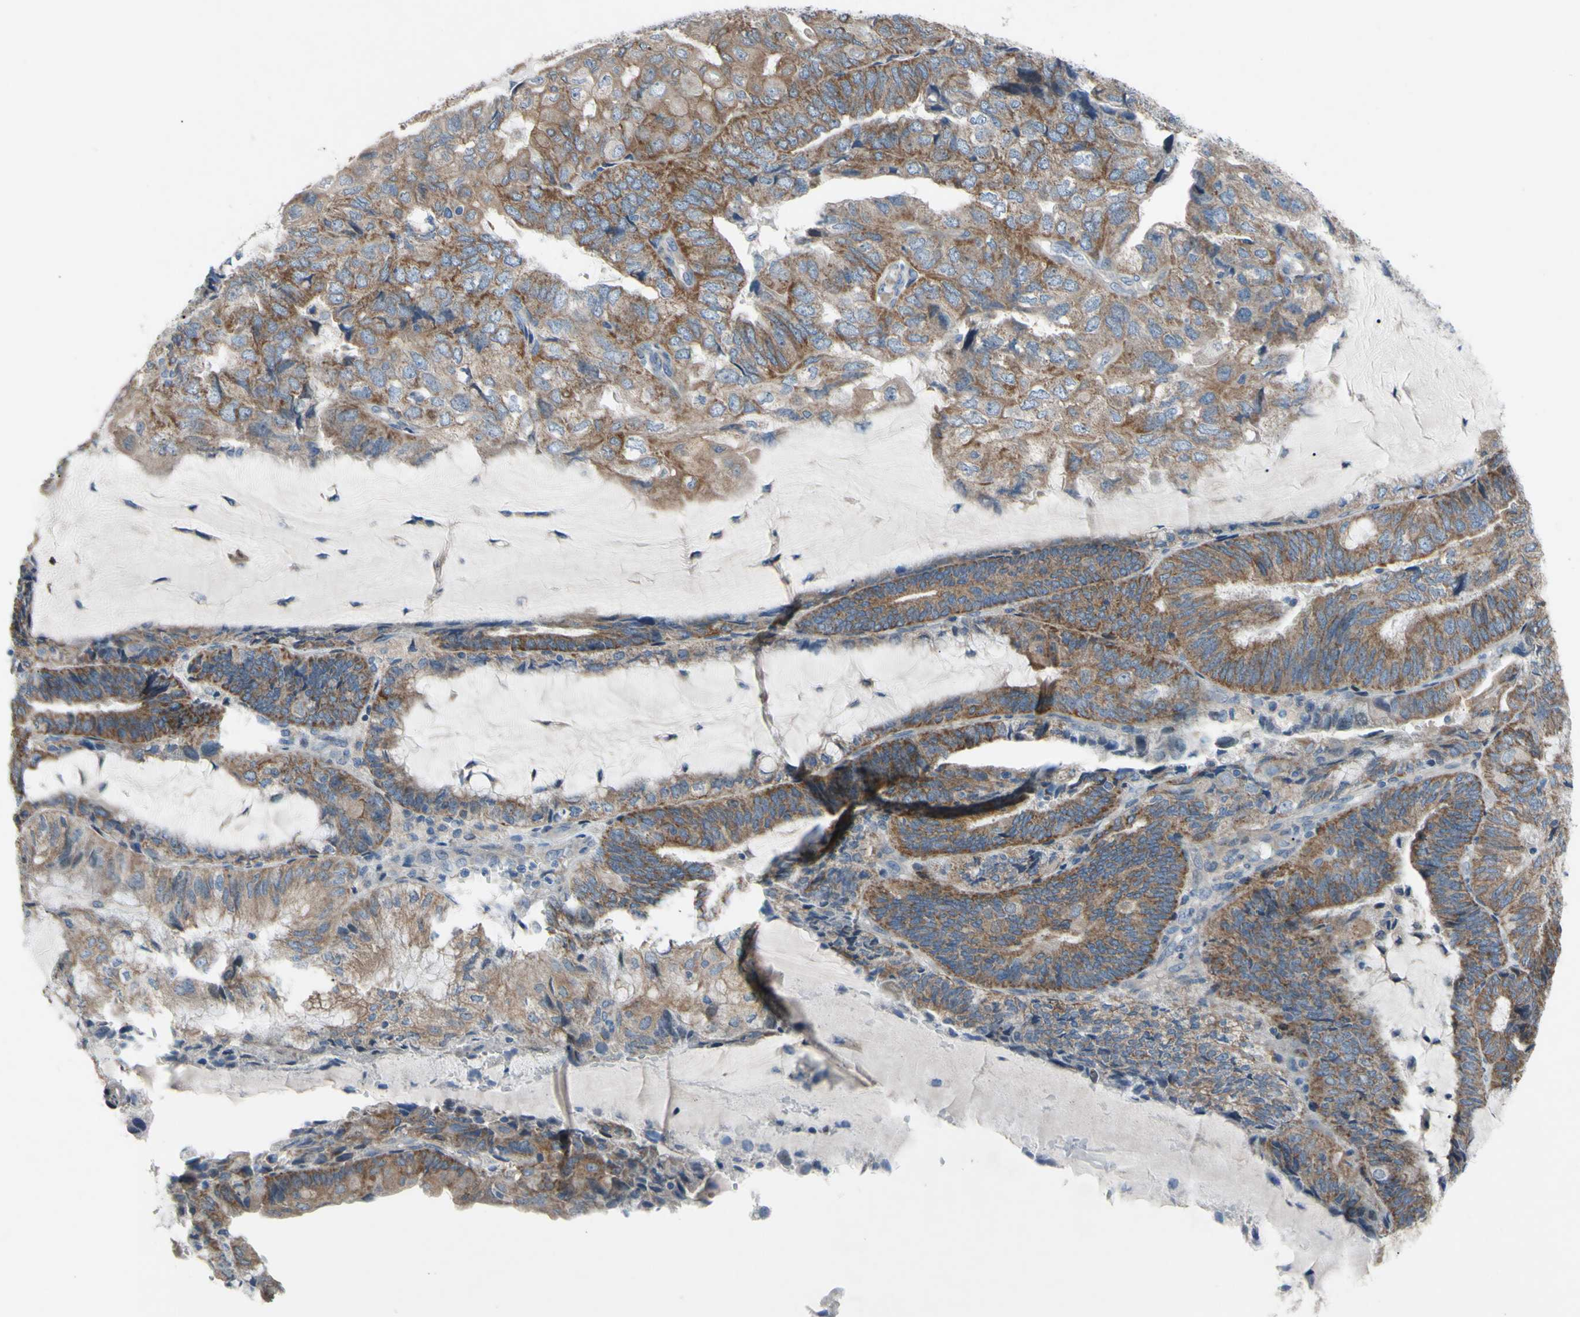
{"staining": {"intensity": "moderate", "quantity": ">75%", "location": "cytoplasmic/membranous"}, "tissue": "endometrial cancer", "cell_type": "Tumor cells", "image_type": "cancer", "snomed": [{"axis": "morphology", "description": "Adenocarcinoma, NOS"}, {"axis": "topography", "description": "Endometrium"}], "caption": "Endometrial cancer stained with a protein marker shows moderate staining in tumor cells.", "gene": "GRAMD2B", "patient": {"sex": "female", "age": 81}}